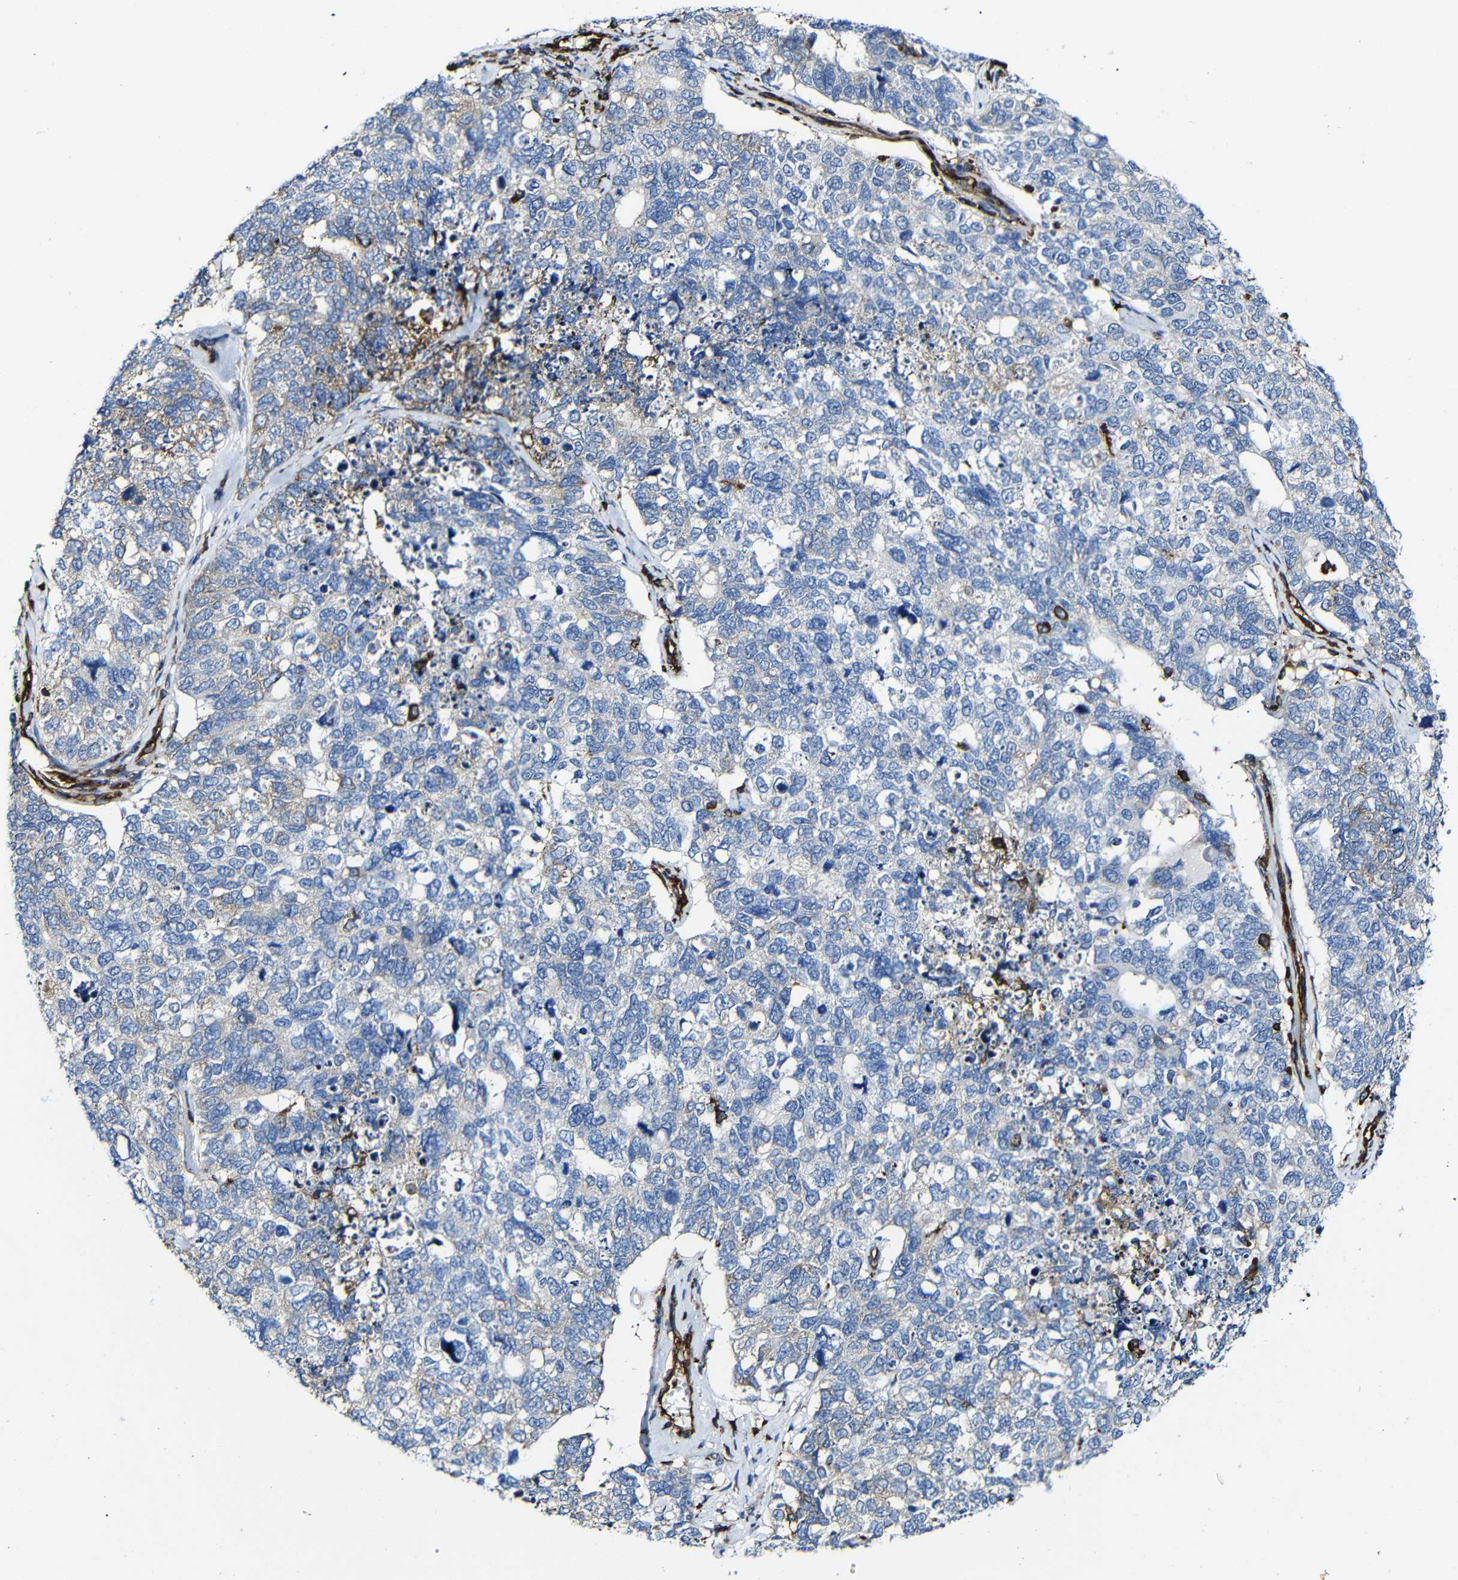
{"staining": {"intensity": "negative", "quantity": "none", "location": "none"}, "tissue": "cervical cancer", "cell_type": "Tumor cells", "image_type": "cancer", "snomed": [{"axis": "morphology", "description": "Squamous cell carcinoma, NOS"}, {"axis": "topography", "description": "Cervix"}], "caption": "Tumor cells show no significant positivity in cervical cancer (squamous cell carcinoma).", "gene": "MSN", "patient": {"sex": "female", "age": 63}}